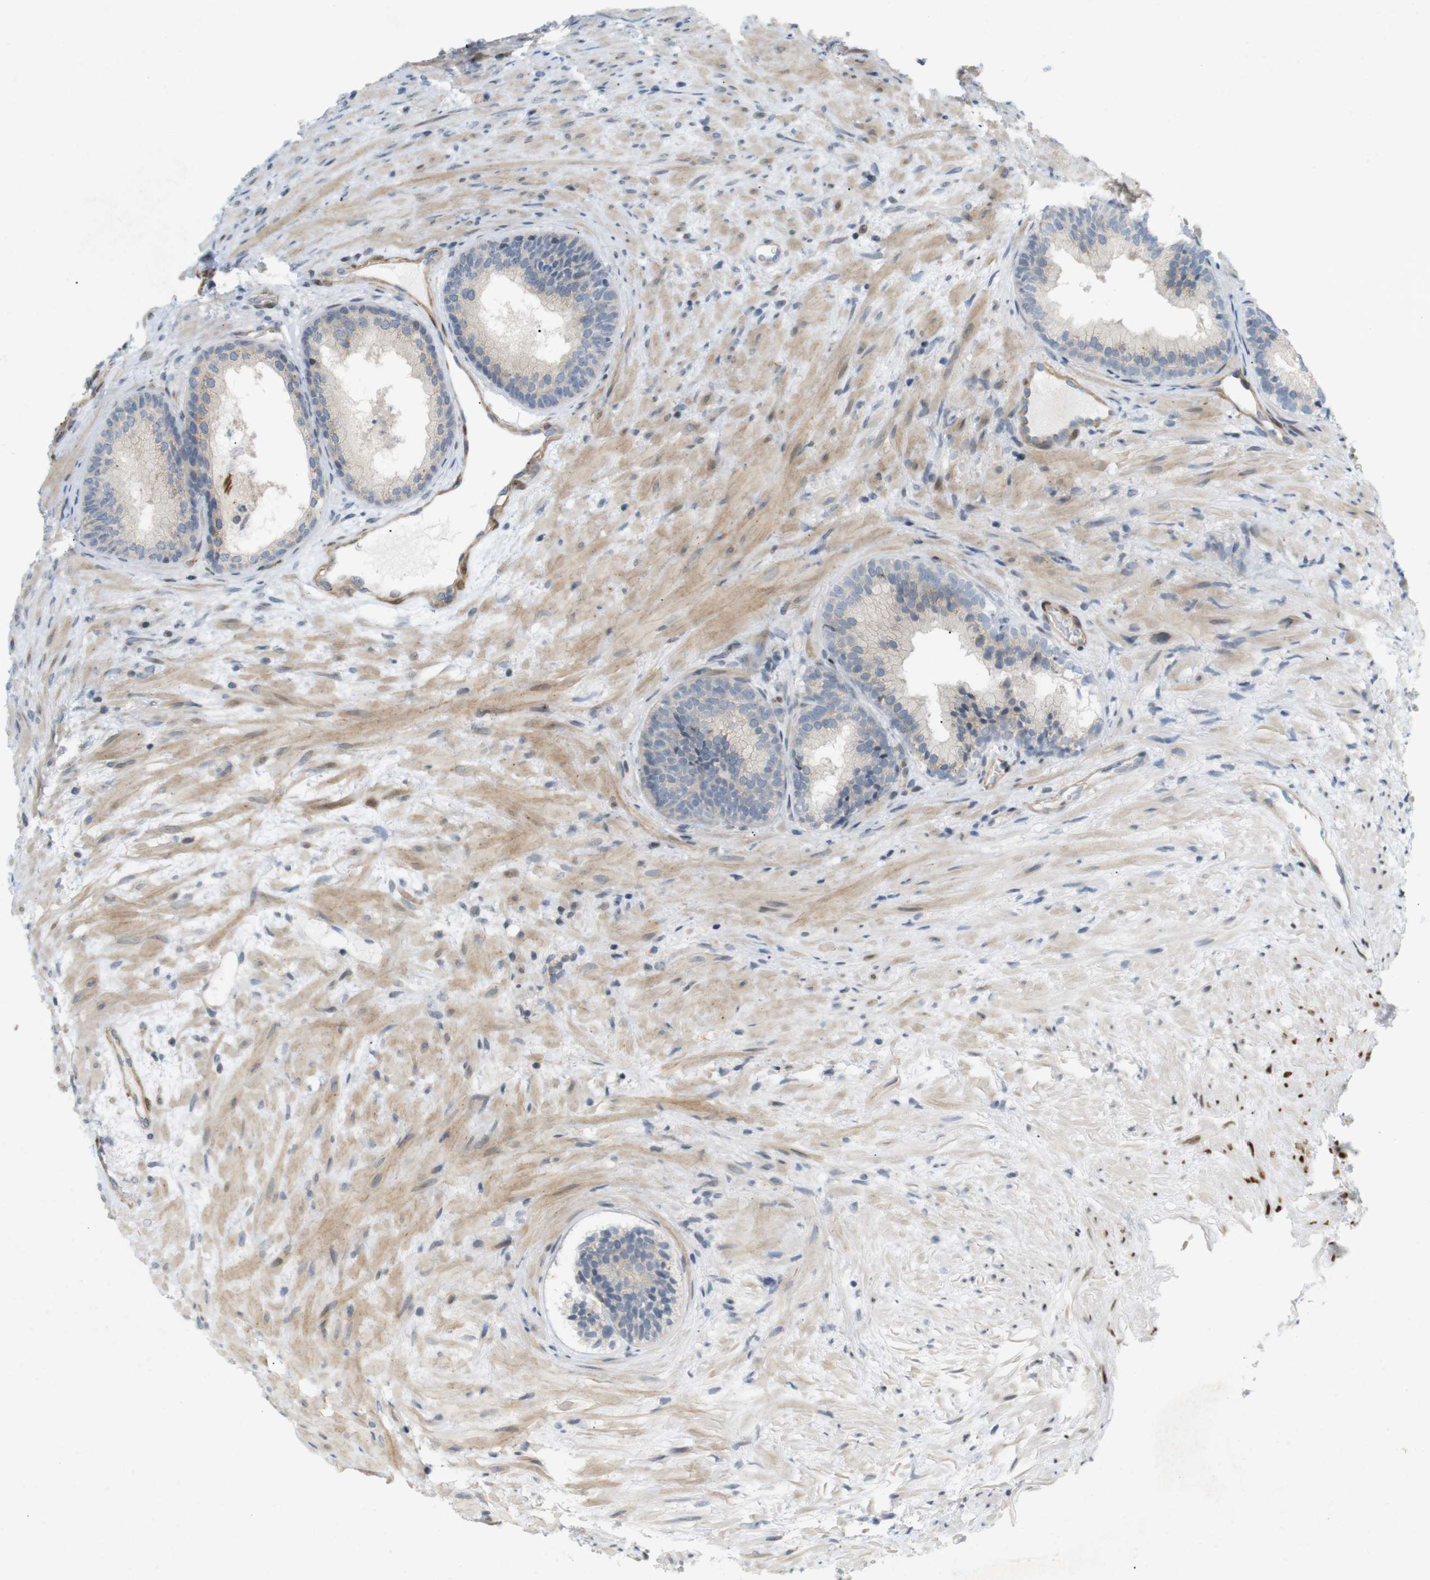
{"staining": {"intensity": "weak", "quantity": "<25%", "location": "cytoplasmic/membranous"}, "tissue": "prostate", "cell_type": "Glandular cells", "image_type": "normal", "snomed": [{"axis": "morphology", "description": "Normal tissue, NOS"}, {"axis": "topography", "description": "Prostate"}], "caption": "Immunohistochemical staining of benign human prostate reveals no significant positivity in glandular cells.", "gene": "PPP1R14A", "patient": {"sex": "male", "age": 76}}